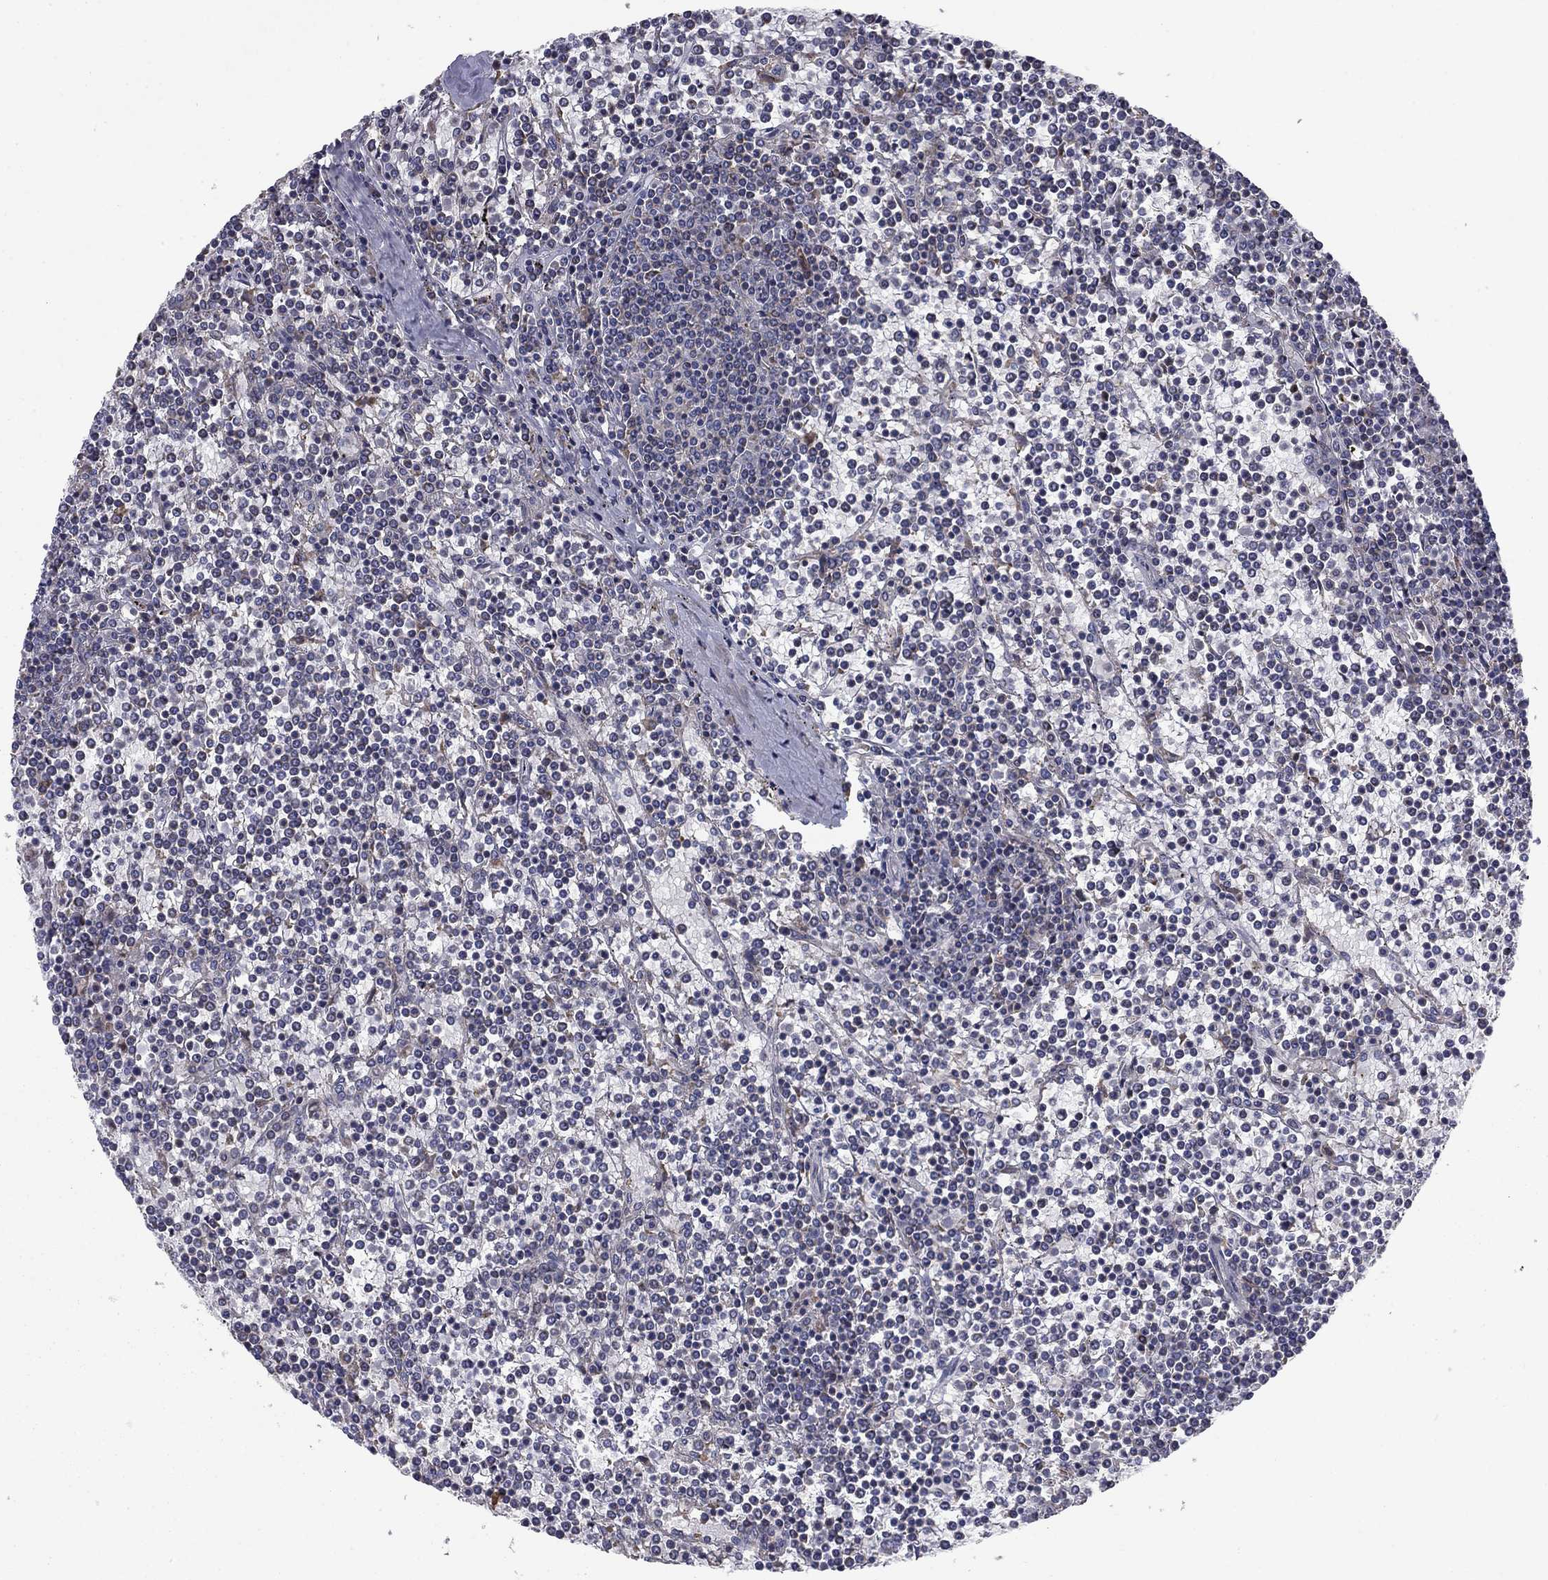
{"staining": {"intensity": "negative", "quantity": "none", "location": "none"}, "tissue": "lymphoma", "cell_type": "Tumor cells", "image_type": "cancer", "snomed": [{"axis": "morphology", "description": "Malignant lymphoma, non-Hodgkin's type, Low grade"}, {"axis": "topography", "description": "Spleen"}], "caption": "Tumor cells are negative for protein expression in human lymphoma.", "gene": "MMAA", "patient": {"sex": "female", "age": 19}}